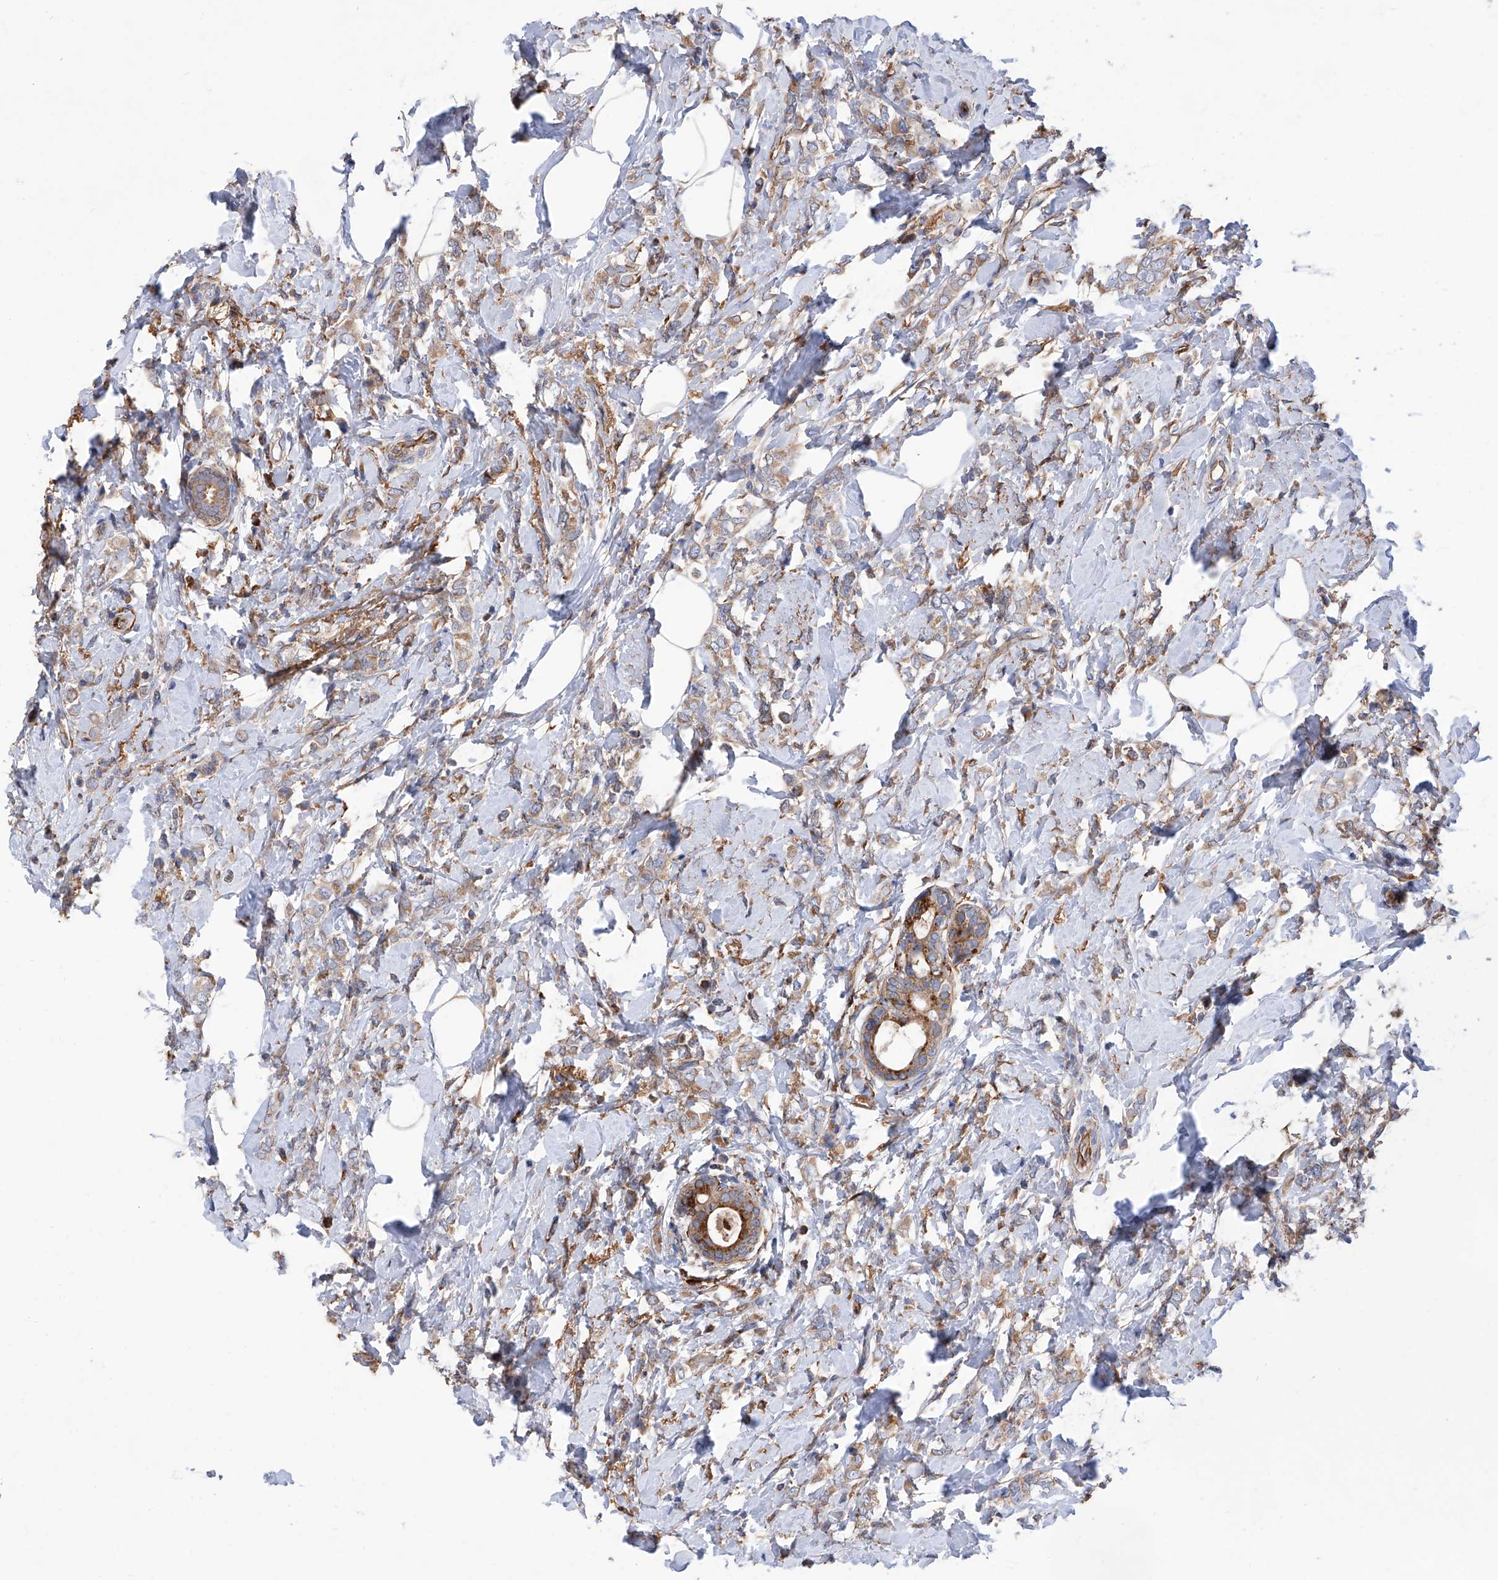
{"staining": {"intensity": "weak", "quantity": ">75%", "location": "cytoplasmic/membranous"}, "tissue": "breast cancer", "cell_type": "Tumor cells", "image_type": "cancer", "snomed": [{"axis": "morphology", "description": "Lobular carcinoma"}, {"axis": "topography", "description": "Breast"}], "caption": "IHC histopathology image of breast cancer stained for a protein (brown), which exhibits low levels of weak cytoplasmic/membranous positivity in approximately >75% of tumor cells.", "gene": "INPP5B", "patient": {"sex": "female", "age": 47}}